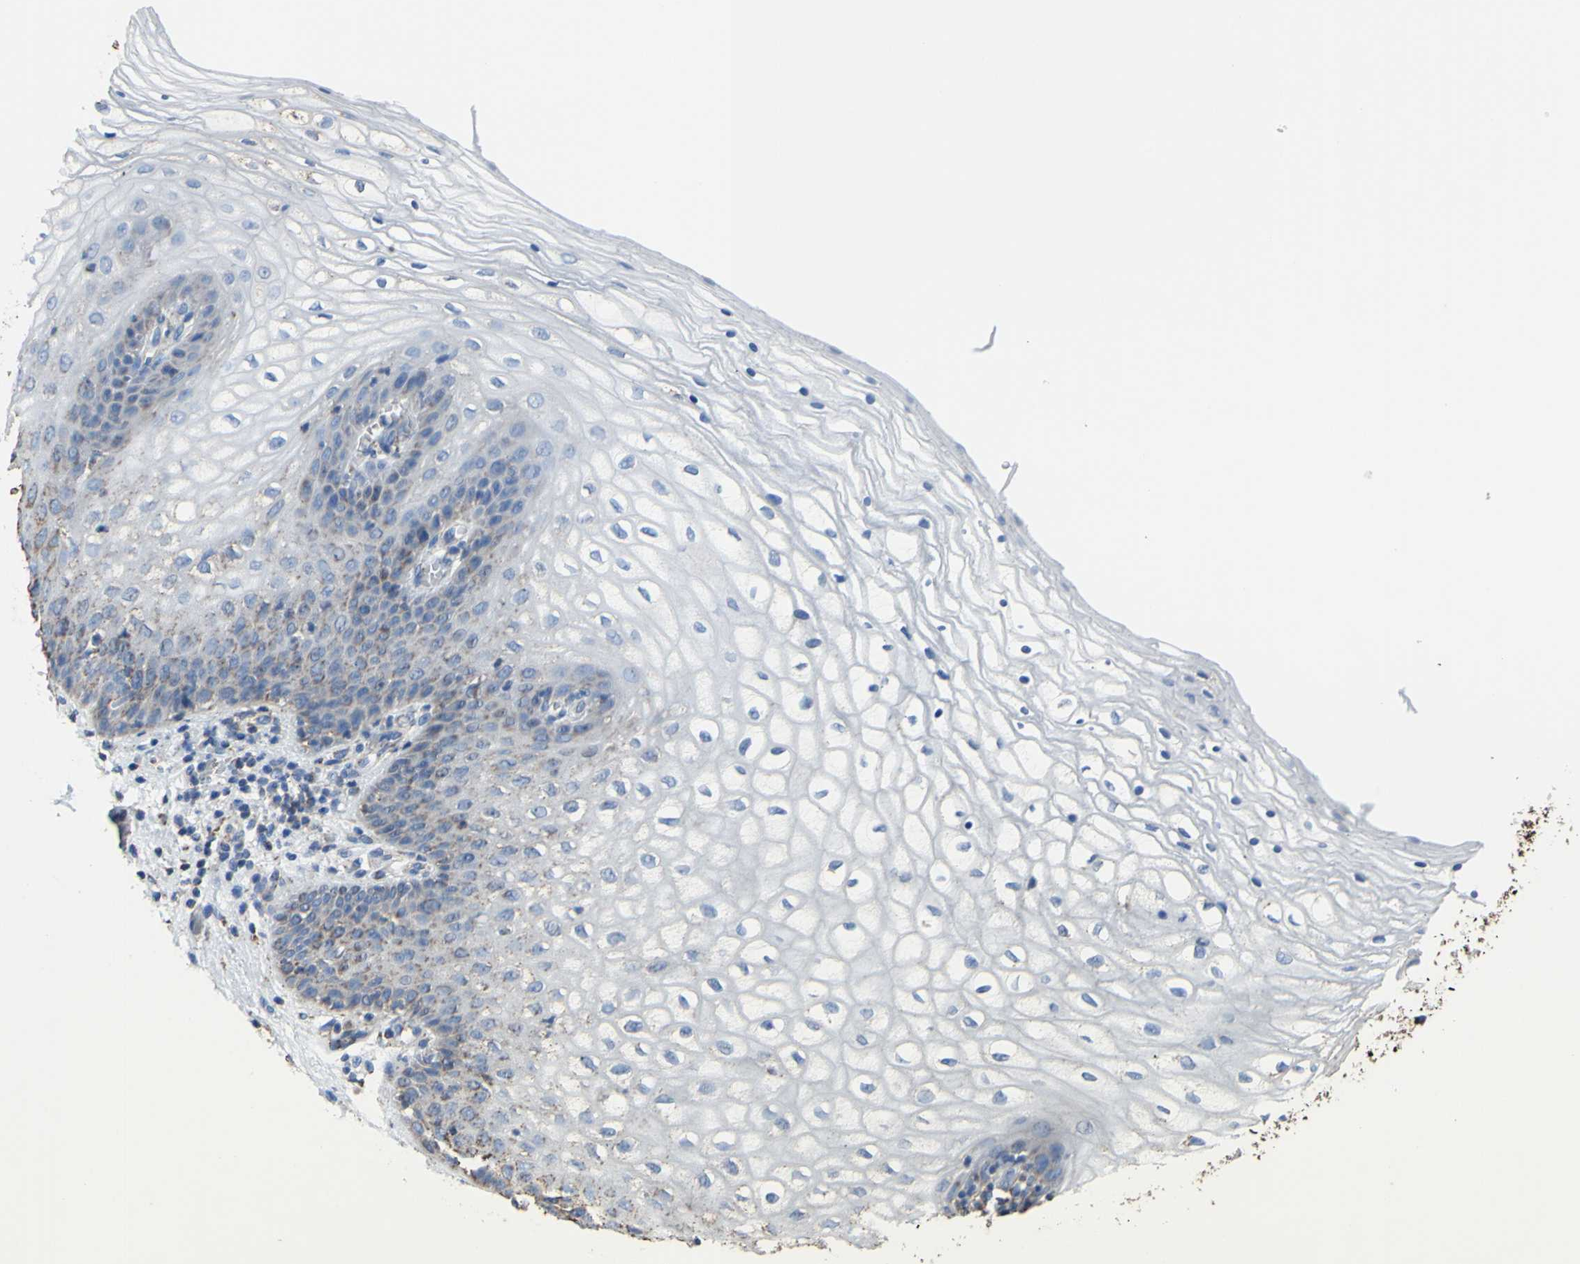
{"staining": {"intensity": "weak", "quantity": "<25%", "location": "cytoplasmic/membranous"}, "tissue": "vagina", "cell_type": "Squamous epithelial cells", "image_type": "normal", "snomed": [{"axis": "morphology", "description": "Normal tissue, NOS"}, {"axis": "topography", "description": "Vagina"}], "caption": "Squamous epithelial cells are negative for protein expression in unremarkable human vagina. (Stains: DAB immunohistochemistry with hematoxylin counter stain, Microscopy: brightfield microscopy at high magnification).", "gene": "CMKLR2", "patient": {"sex": "female", "age": 34}}